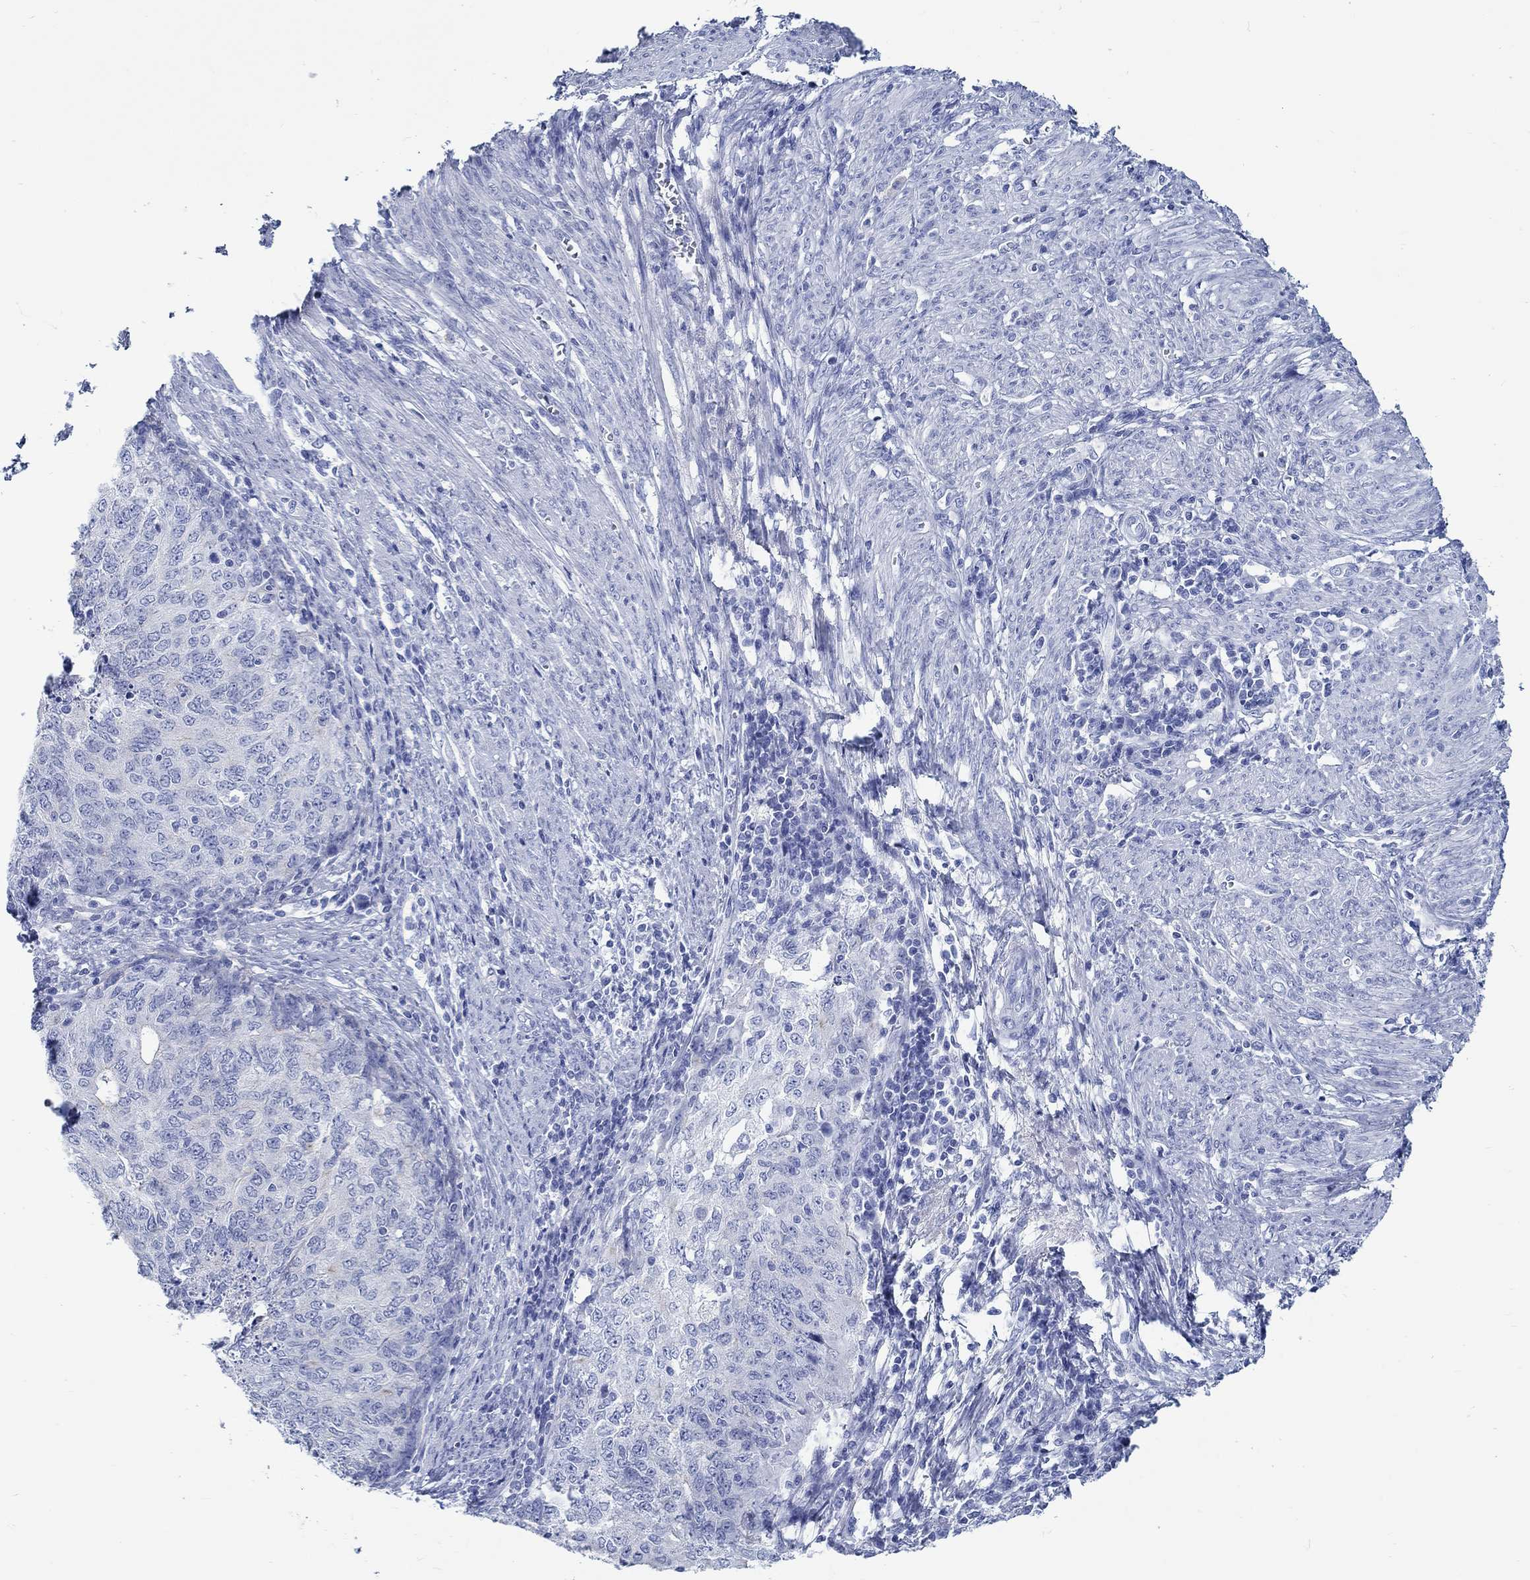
{"staining": {"intensity": "negative", "quantity": "none", "location": "none"}, "tissue": "endometrial cancer", "cell_type": "Tumor cells", "image_type": "cancer", "snomed": [{"axis": "morphology", "description": "Adenocarcinoma, NOS"}, {"axis": "topography", "description": "Endometrium"}], "caption": "Immunohistochemistry (IHC) photomicrograph of neoplastic tissue: human endometrial cancer stained with DAB (3,3'-diaminobenzidine) reveals no significant protein expression in tumor cells.", "gene": "RD3L", "patient": {"sex": "female", "age": 82}}